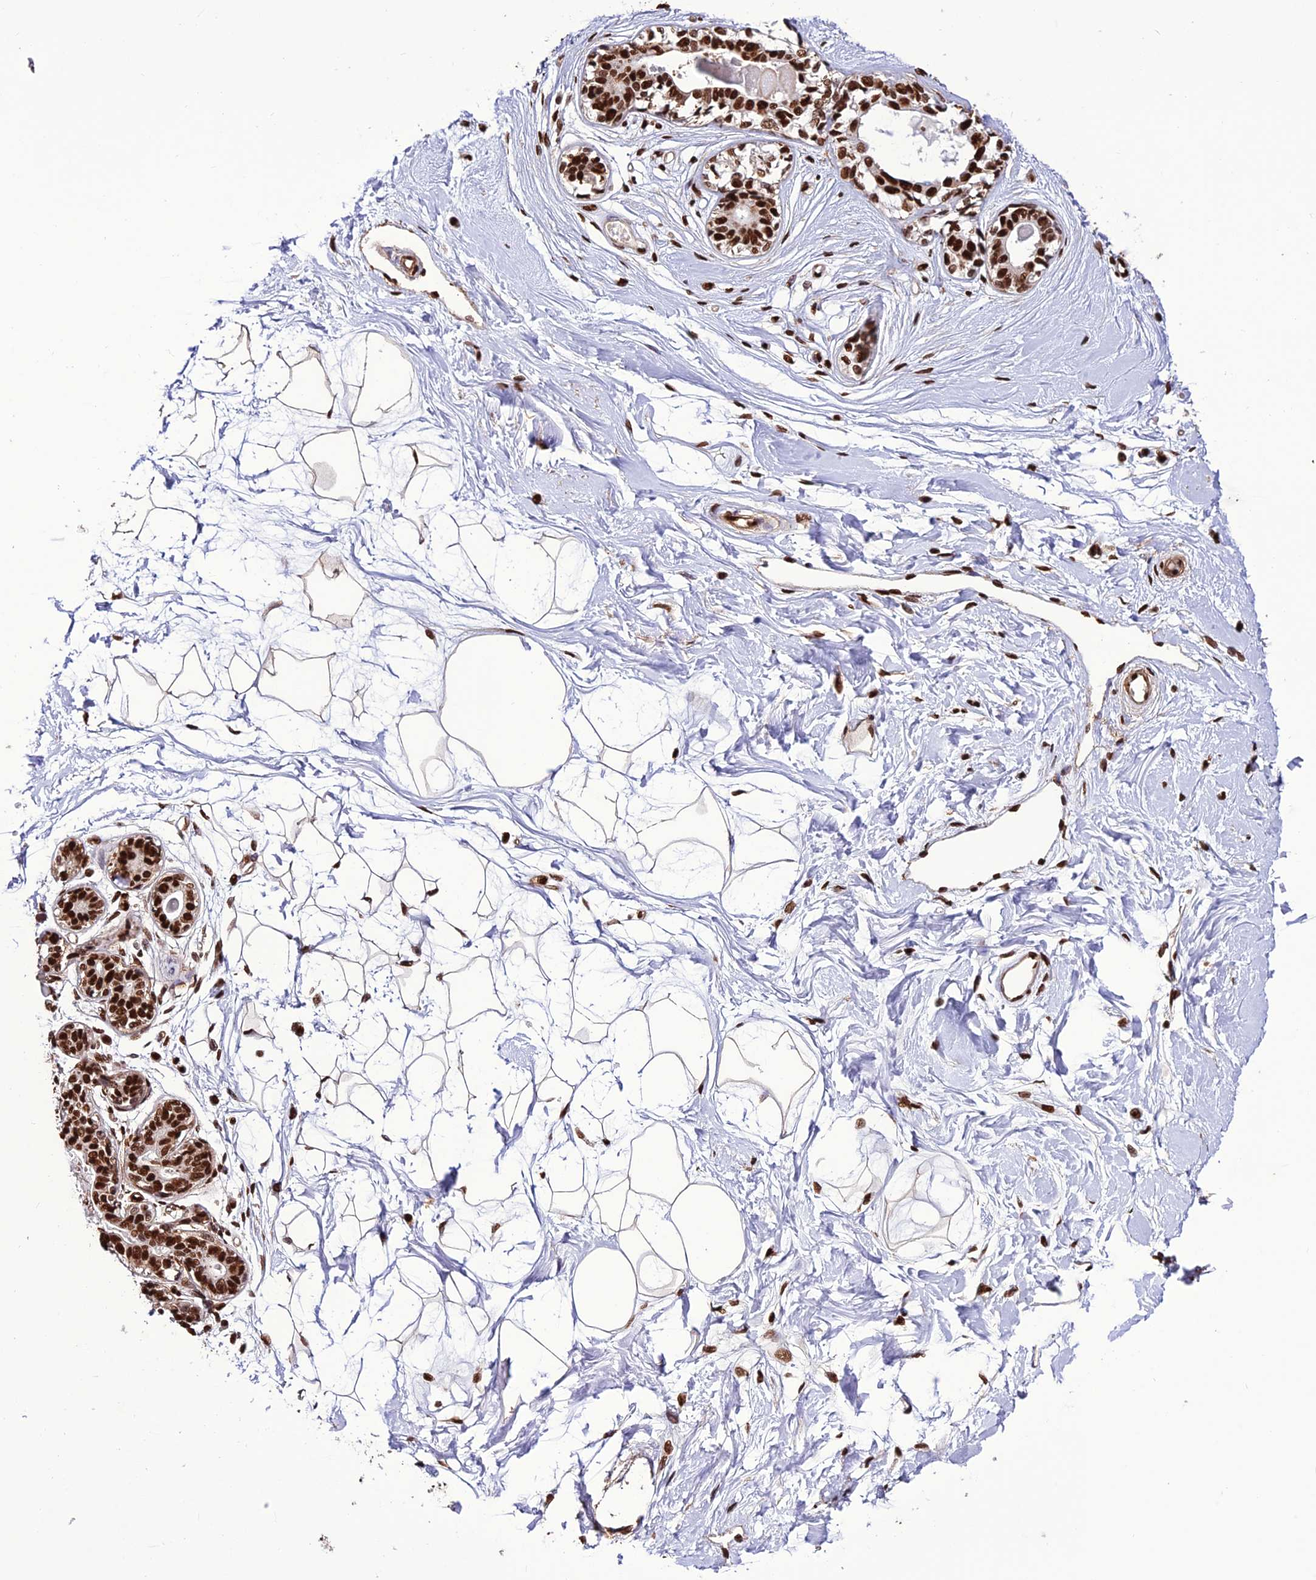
{"staining": {"intensity": "moderate", "quantity": ">75%", "location": "cytoplasmic/membranous,nuclear"}, "tissue": "breast", "cell_type": "Adipocytes", "image_type": "normal", "snomed": [{"axis": "morphology", "description": "Normal tissue, NOS"}, {"axis": "topography", "description": "Breast"}], "caption": "Protein analysis of normal breast reveals moderate cytoplasmic/membranous,nuclear expression in about >75% of adipocytes. (DAB (3,3'-diaminobenzidine) IHC, brown staining for protein, blue staining for nuclei).", "gene": "INO80E", "patient": {"sex": "female", "age": 45}}